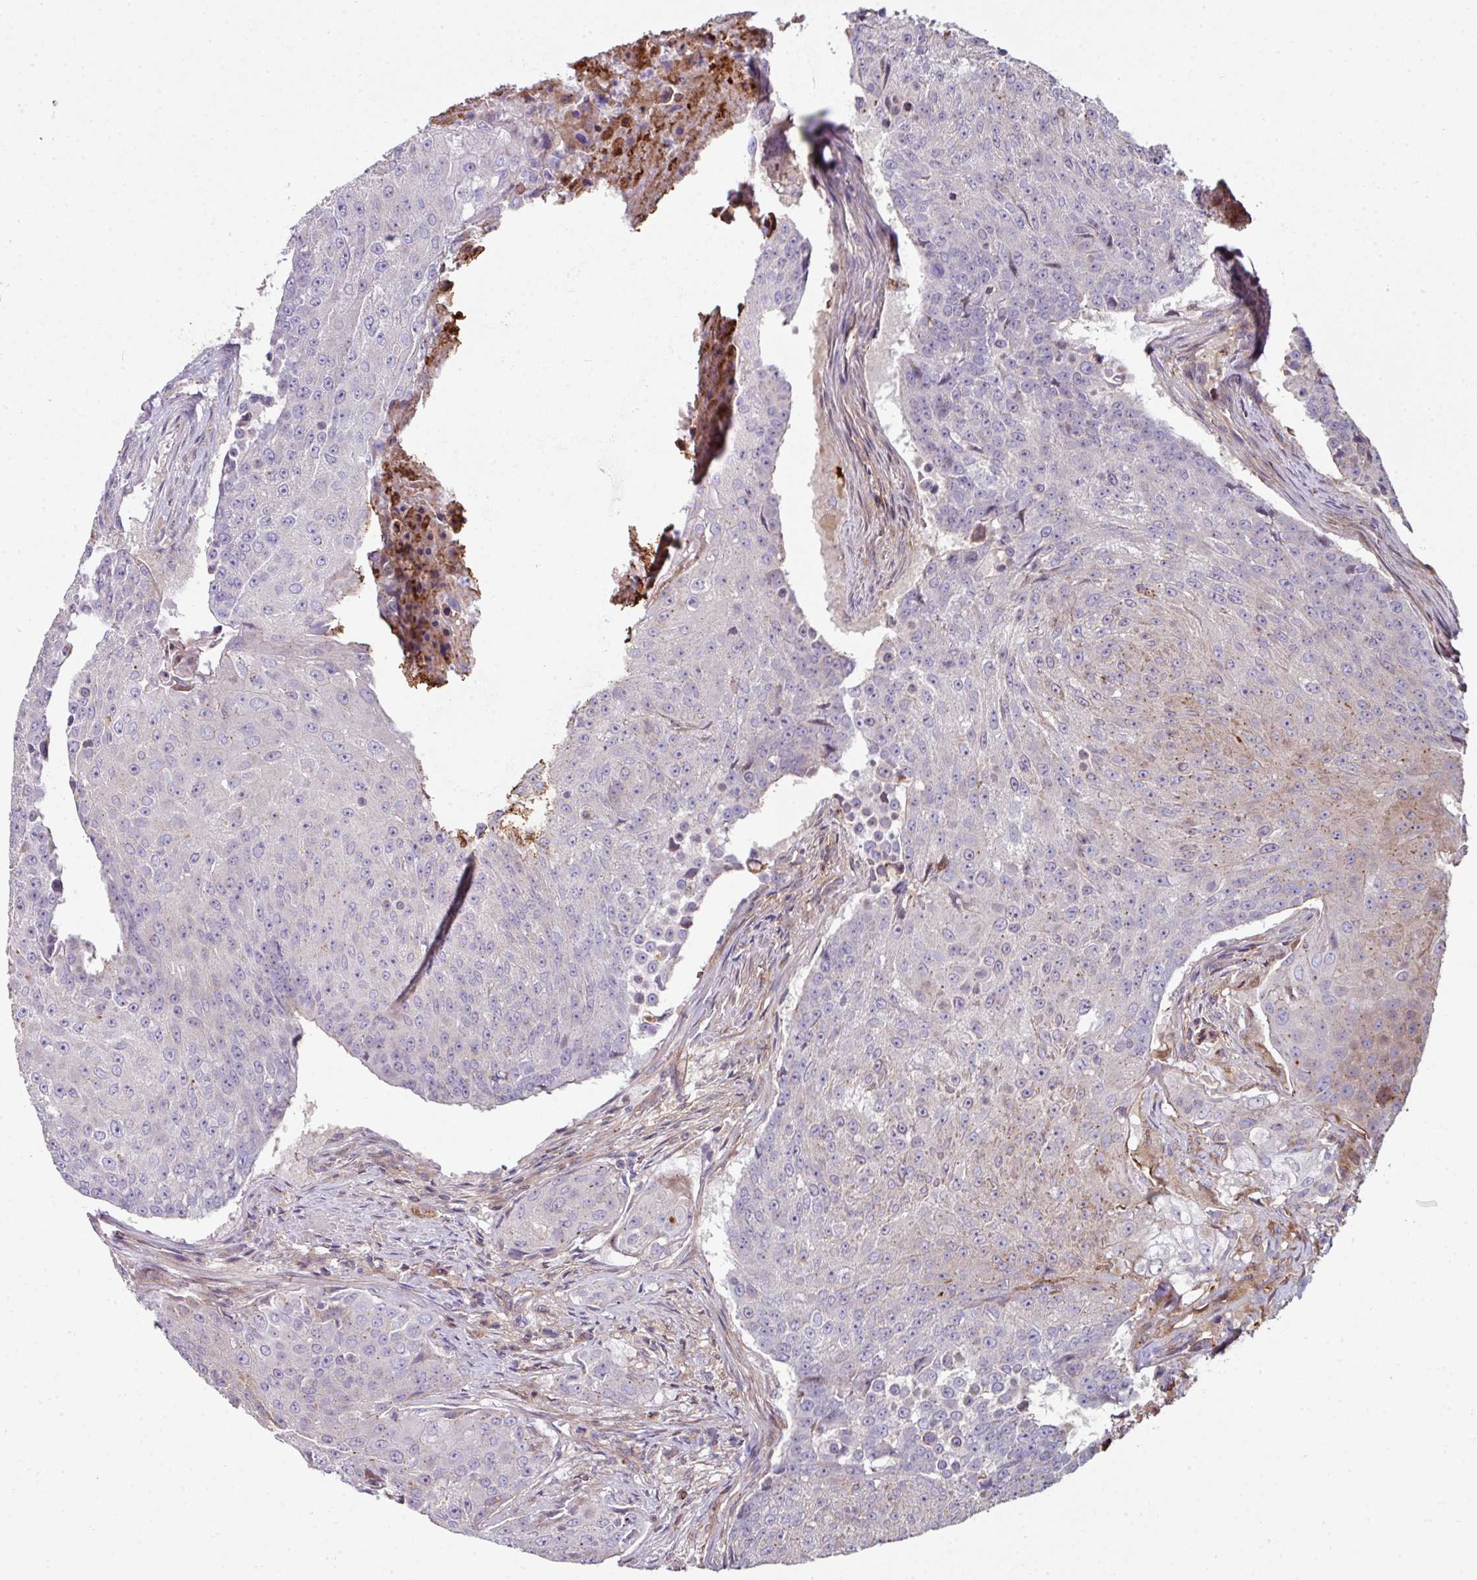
{"staining": {"intensity": "moderate", "quantity": "<25%", "location": "cytoplasmic/membranous"}, "tissue": "urothelial cancer", "cell_type": "Tumor cells", "image_type": "cancer", "snomed": [{"axis": "morphology", "description": "Urothelial carcinoma, High grade"}, {"axis": "topography", "description": "Urinary bladder"}], "caption": "A micrograph of high-grade urothelial carcinoma stained for a protein reveals moderate cytoplasmic/membranous brown staining in tumor cells.", "gene": "ANO9", "patient": {"sex": "female", "age": 63}}